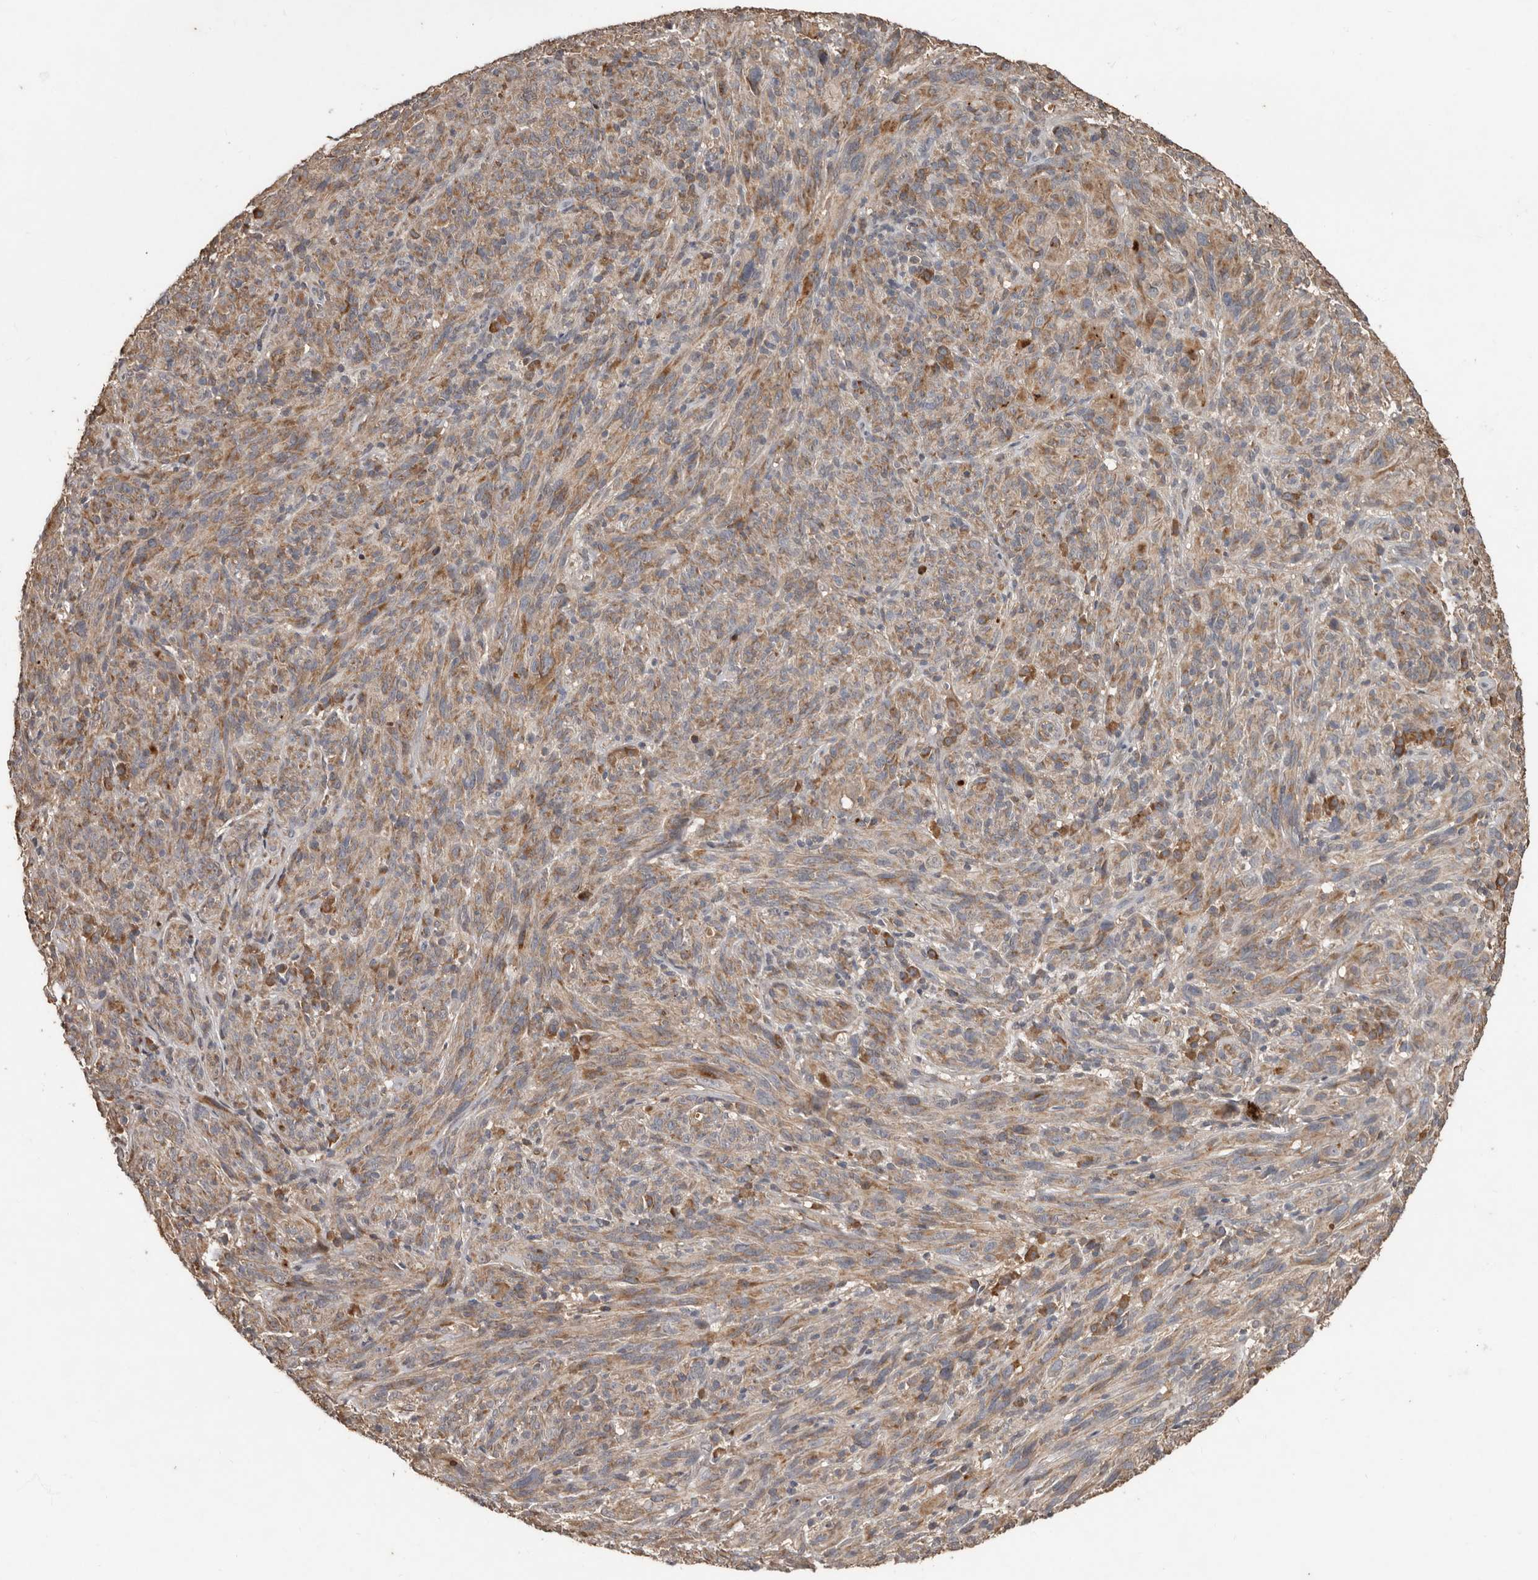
{"staining": {"intensity": "weak", "quantity": ">75%", "location": "cytoplasmic/membranous"}, "tissue": "melanoma", "cell_type": "Tumor cells", "image_type": "cancer", "snomed": [{"axis": "morphology", "description": "Malignant melanoma, NOS"}, {"axis": "topography", "description": "Skin of head"}], "caption": "Tumor cells reveal low levels of weak cytoplasmic/membranous staining in approximately >75% of cells in human melanoma.", "gene": "KIF26B", "patient": {"sex": "male", "age": 96}}